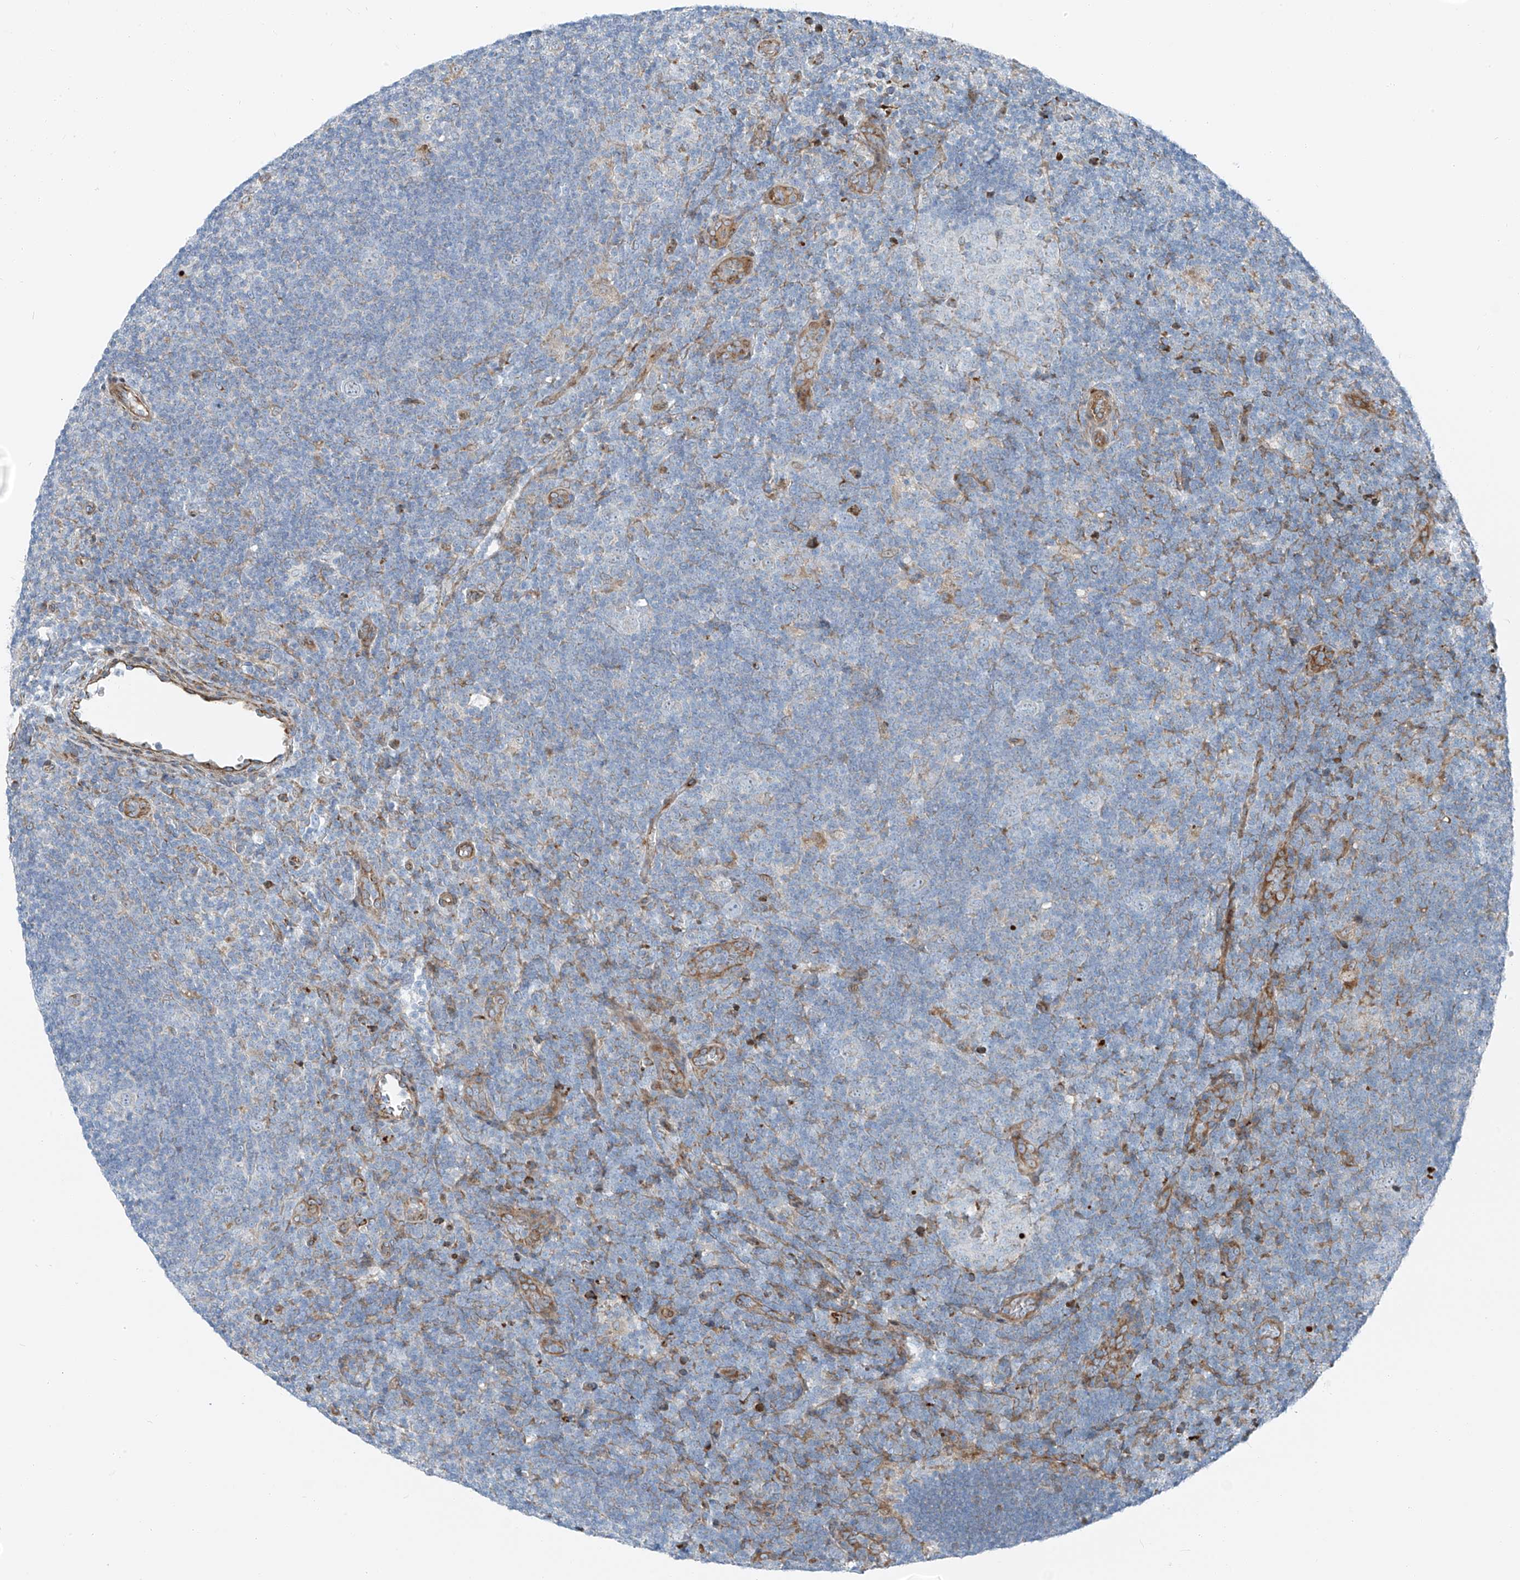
{"staining": {"intensity": "negative", "quantity": "none", "location": "none"}, "tissue": "lymphoma", "cell_type": "Tumor cells", "image_type": "cancer", "snomed": [{"axis": "morphology", "description": "Hodgkin's disease, NOS"}, {"axis": "topography", "description": "Lymph node"}], "caption": "There is no significant staining in tumor cells of lymphoma.", "gene": "HIC2", "patient": {"sex": "female", "age": 57}}